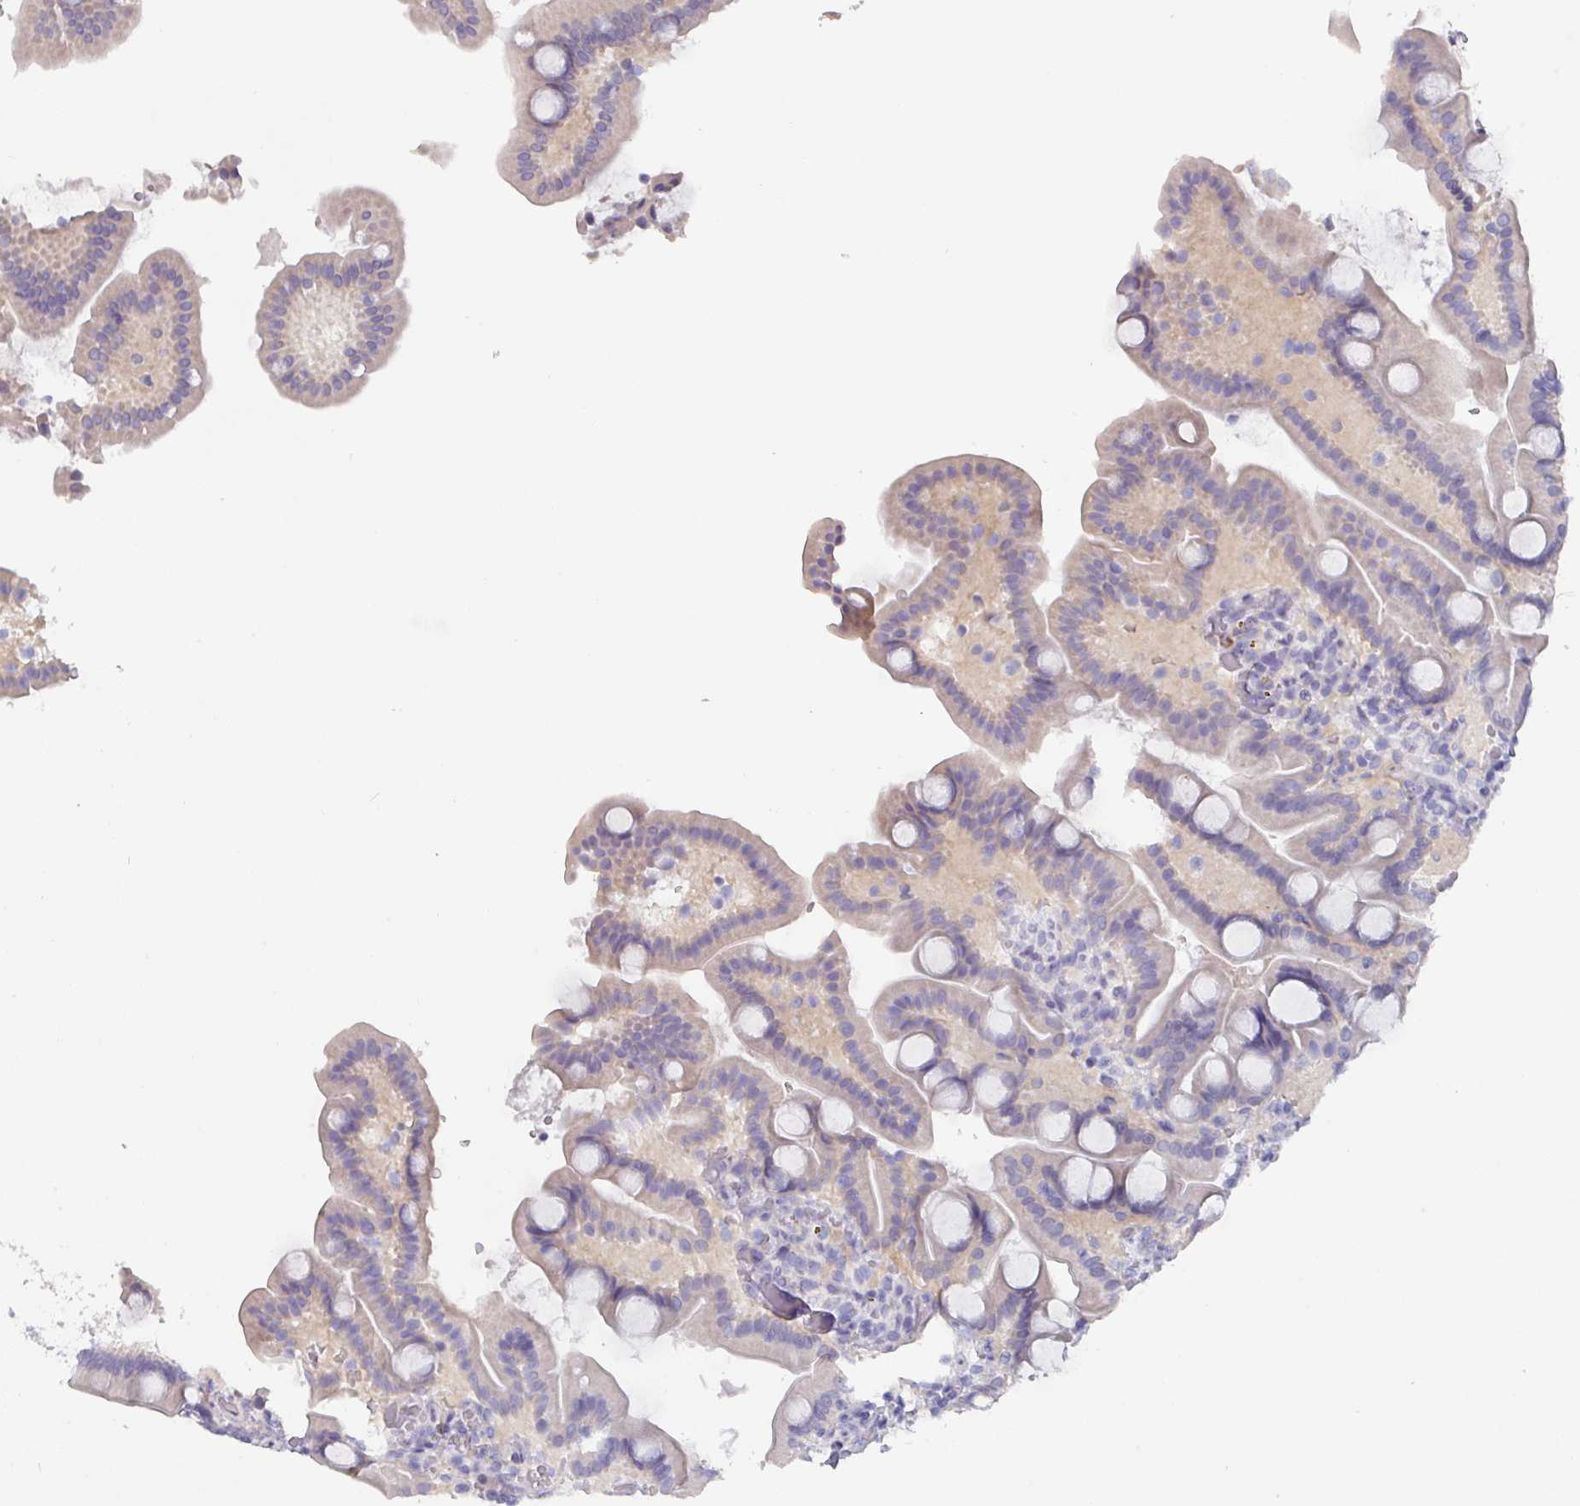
{"staining": {"intensity": "weak", "quantity": "<25%", "location": "cytoplasmic/membranous"}, "tissue": "duodenum", "cell_type": "Glandular cells", "image_type": "normal", "snomed": [{"axis": "morphology", "description": "Normal tissue, NOS"}, {"axis": "topography", "description": "Duodenum"}], "caption": "IHC histopathology image of unremarkable duodenum stained for a protein (brown), which demonstrates no expression in glandular cells.", "gene": "DEFB115", "patient": {"sex": "male", "age": 55}}